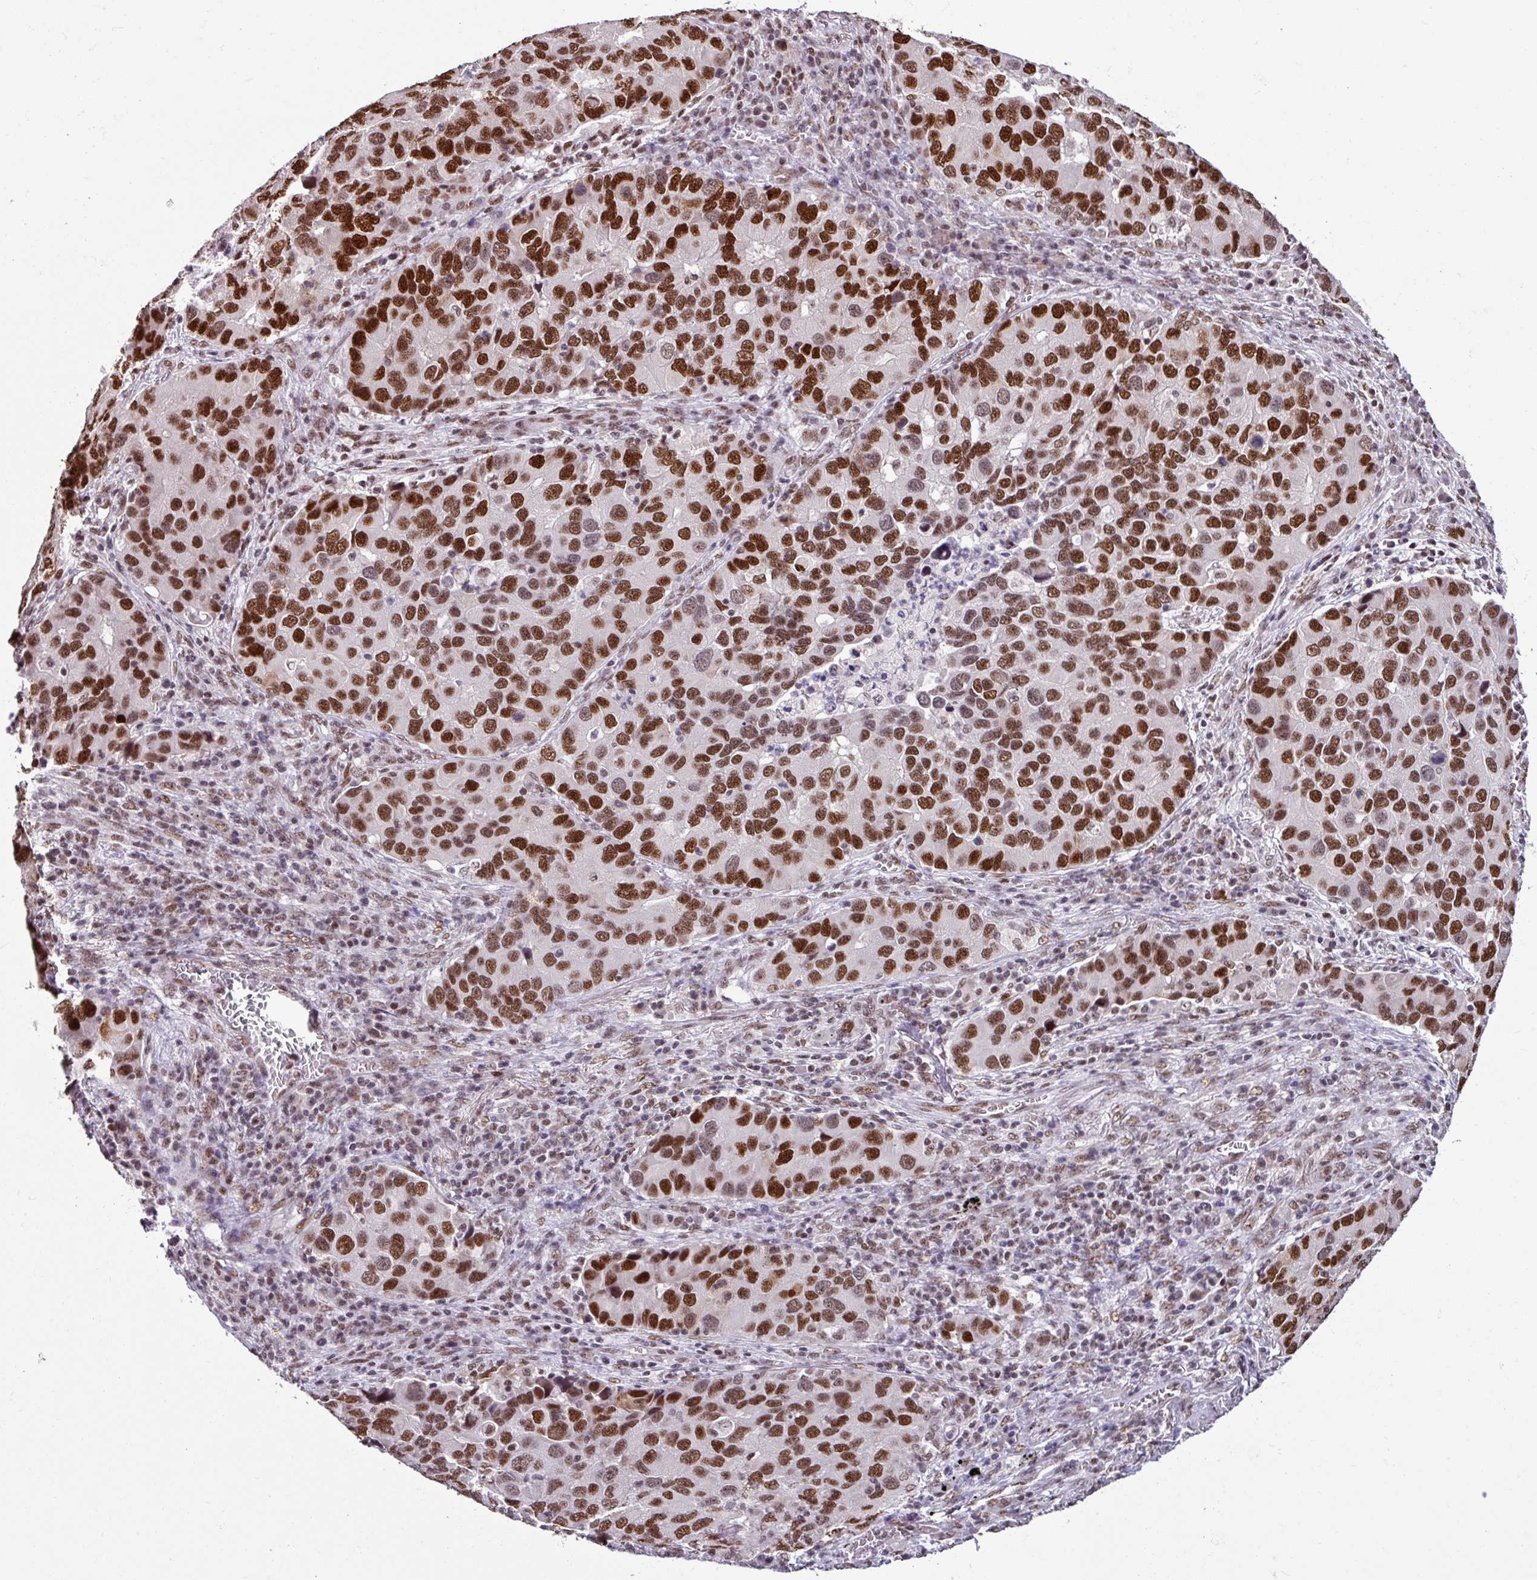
{"staining": {"intensity": "strong", "quantity": ">75%", "location": "nuclear"}, "tissue": "lung cancer", "cell_type": "Tumor cells", "image_type": "cancer", "snomed": [{"axis": "morphology", "description": "Aneuploidy"}, {"axis": "morphology", "description": "Adenocarcinoma, NOS"}, {"axis": "topography", "description": "Lymph node"}, {"axis": "topography", "description": "Lung"}], "caption": "Lung cancer stained for a protein (brown) demonstrates strong nuclear positive expression in about >75% of tumor cells.", "gene": "TDG", "patient": {"sex": "female", "age": 74}}